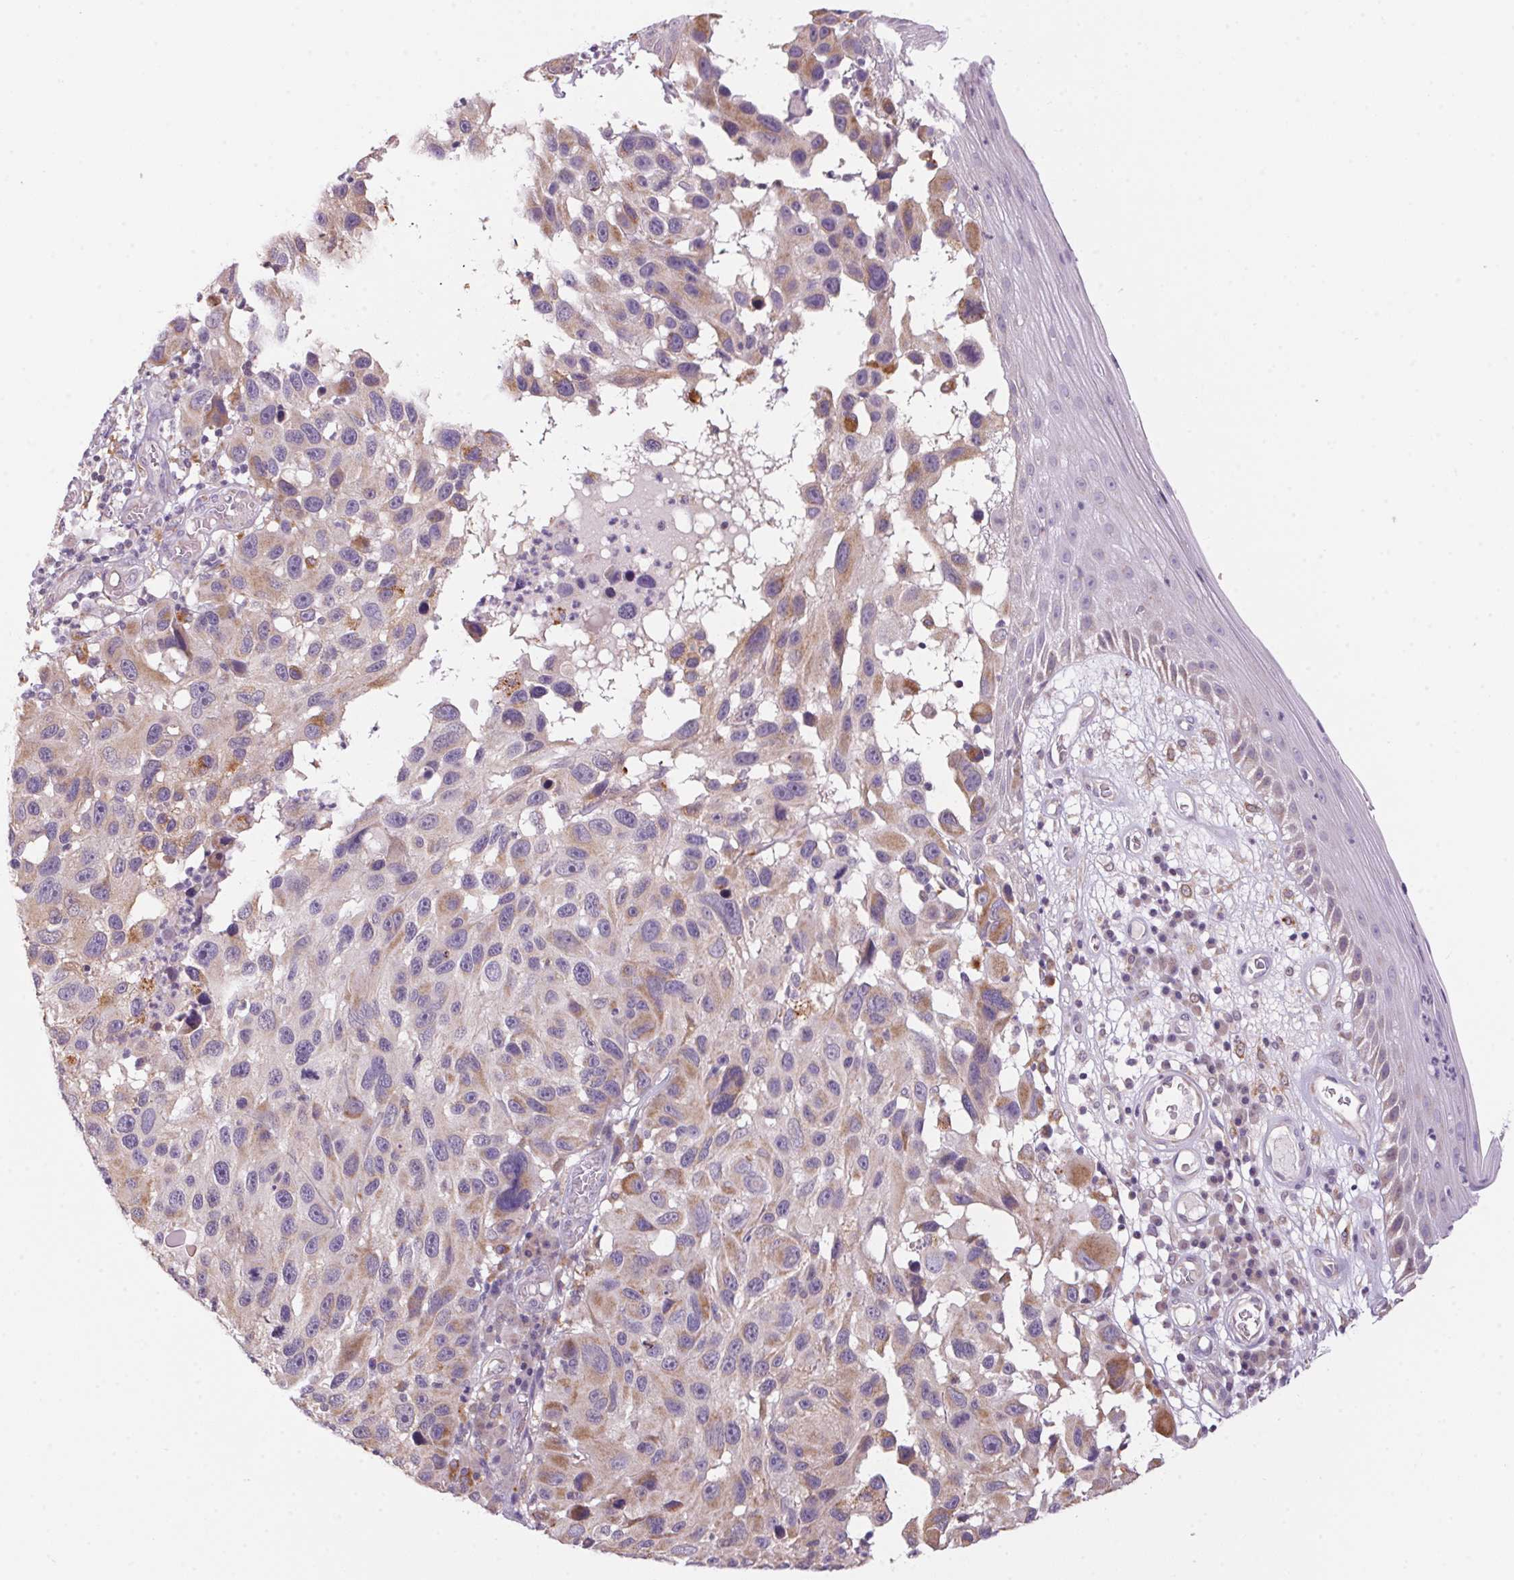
{"staining": {"intensity": "weak", "quantity": "<25%", "location": "cytoplasmic/membranous"}, "tissue": "melanoma", "cell_type": "Tumor cells", "image_type": "cancer", "snomed": [{"axis": "morphology", "description": "Malignant melanoma, NOS"}, {"axis": "topography", "description": "Skin"}], "caption": "Human melanoma stained for a protein using IHC exhibits no positivity in tumor cells.", "gene": "ADH5", "patient": {"sex": "male", "age": 53}}